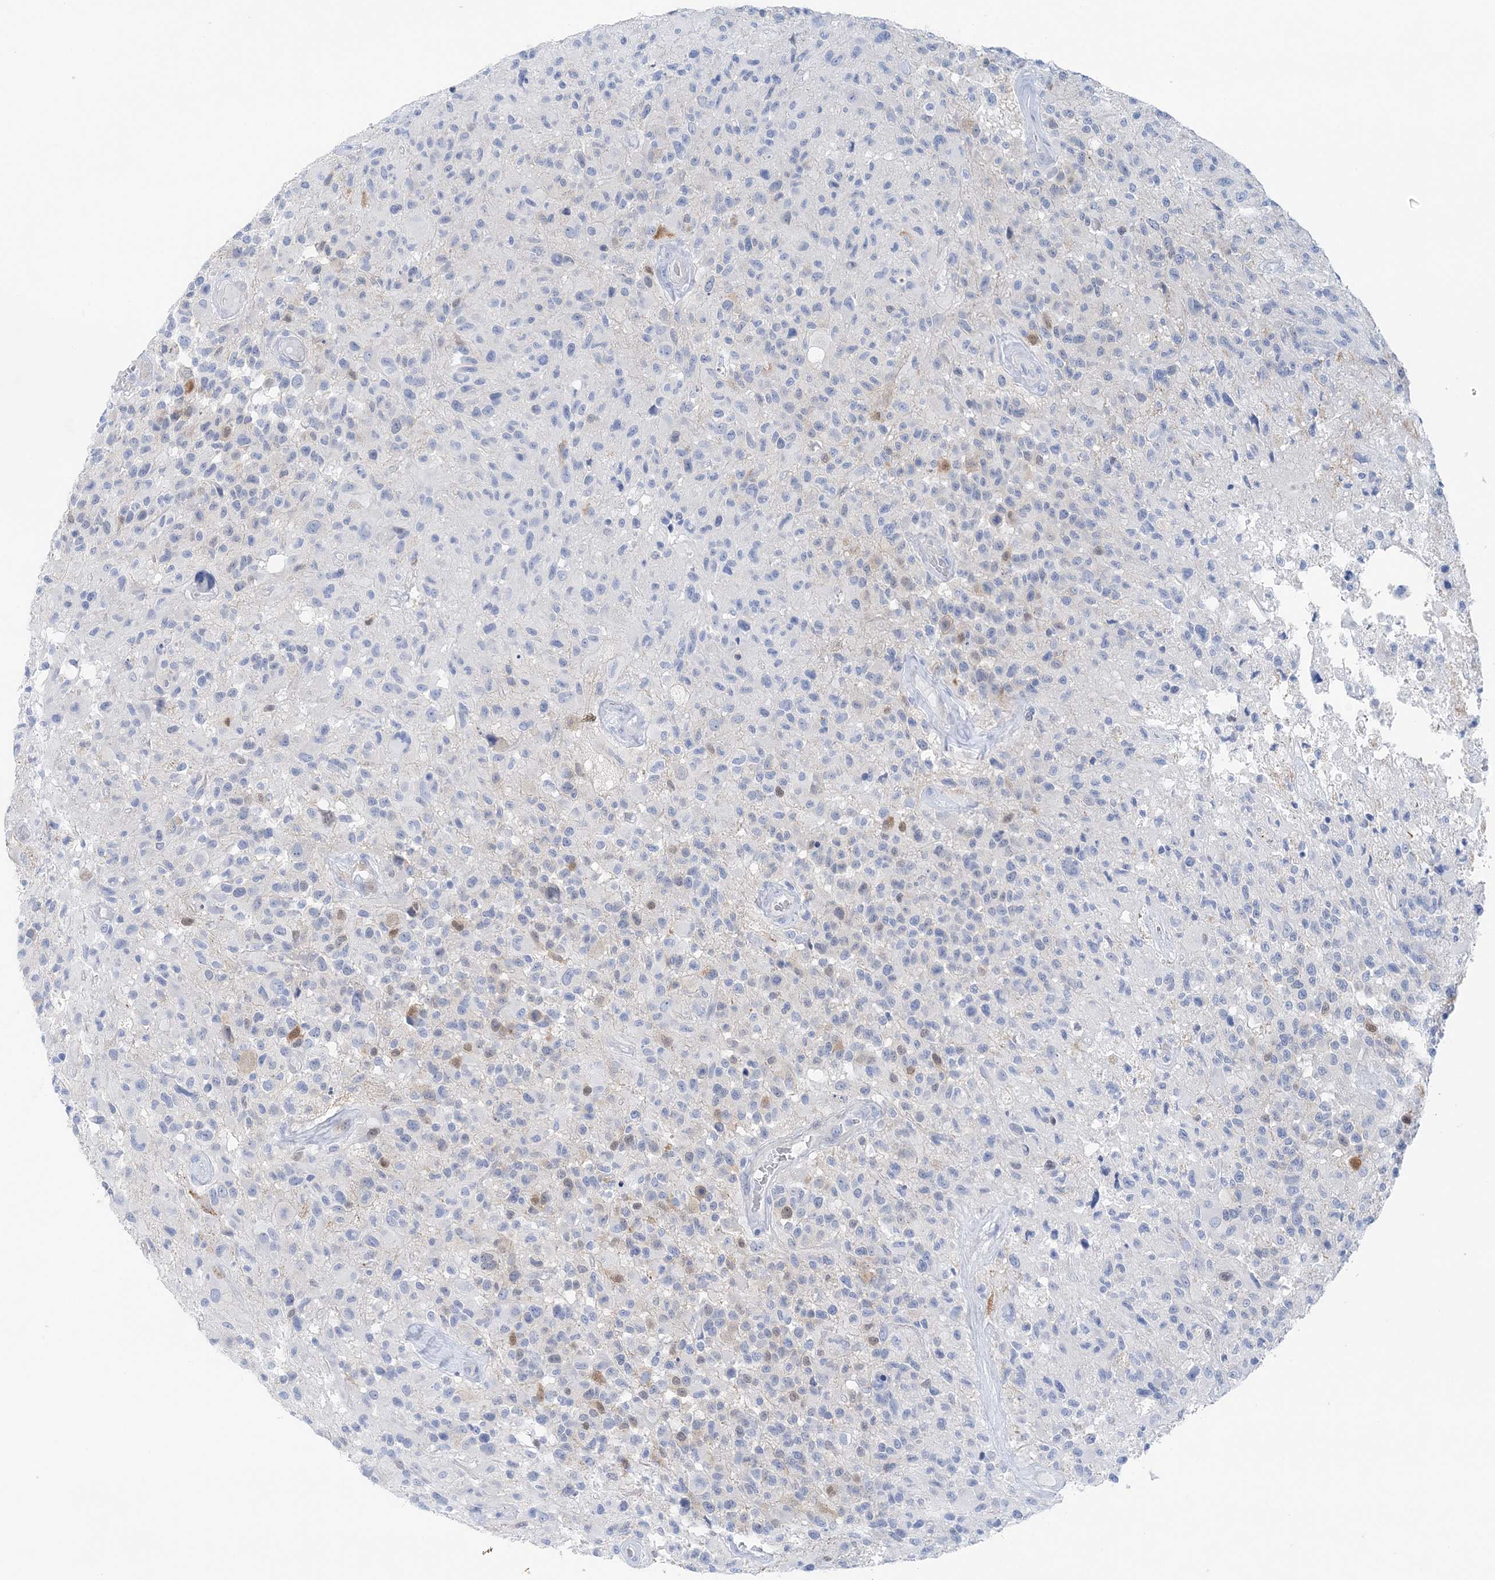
{"staining": {"intensity": "negative", "quantity": "none", "location": "none"}, "tissue": "glioma", "cell_type": "Tumor cells", "image_type": "cancer", "snomed": [{"axis": "morphology", "description": "Glioma, malignant, High grade"}, {"axis": "morphology", "description": "Glioblastoma, NOS"}, {"axis": "topography", "description": "Brain"}], "caption": "This is an immunohistochemistry (IHC) micrograph of human glioma. There is no positivity in tumor cells.", "gene": "HMGCS1", "patient": {"sex": "male", "age": 60}}